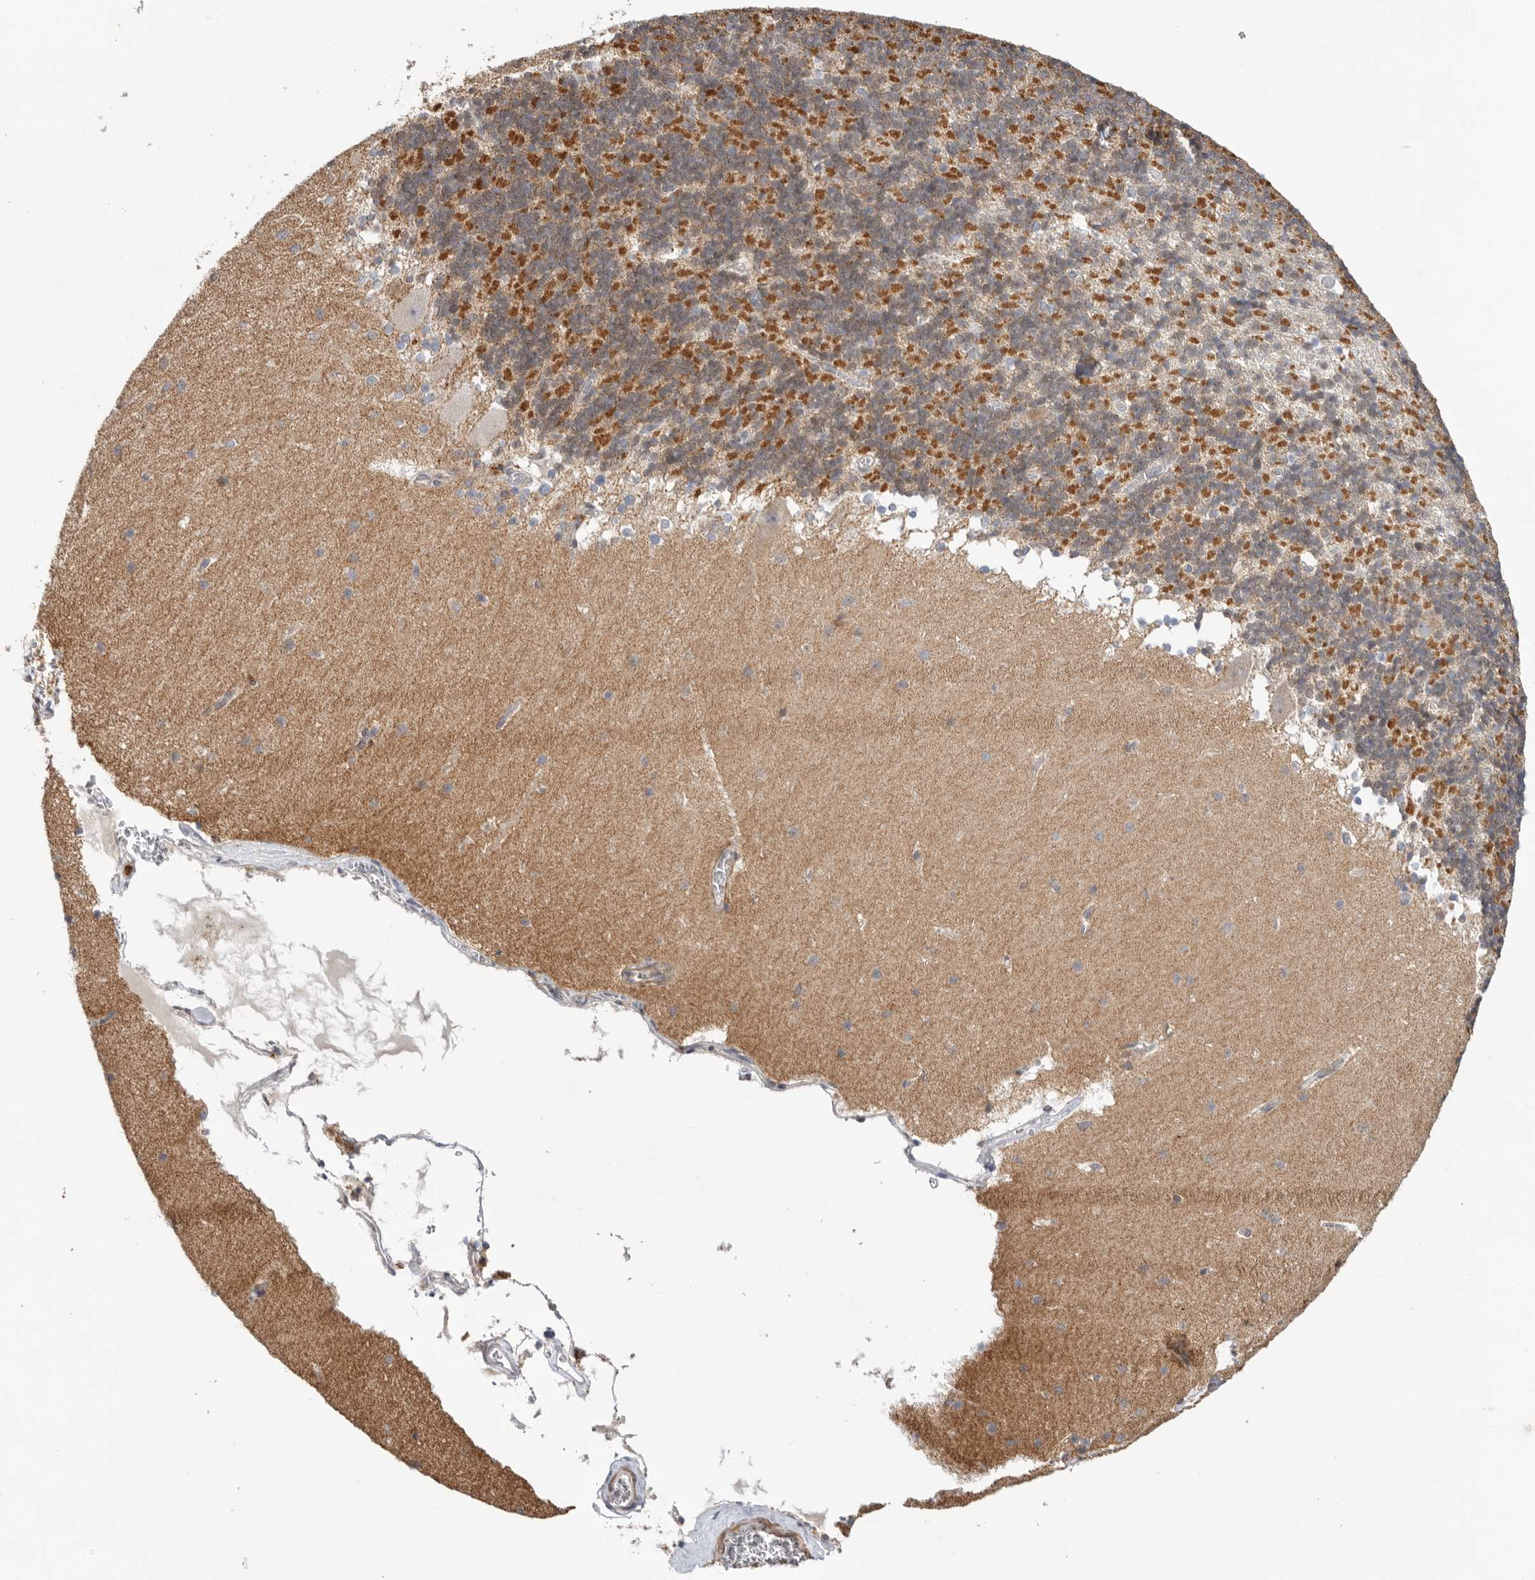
{"staining": {"intensity": "negative", "quantity": "none", "location": "none"}, "tissue": "cerebellum", "cell_type": "Cells in granular layer", "image_type": "normal", "snomed": [{"axis": "morphology", "description": "Normal tissue, NOS"}, {"axis": "topography", "description": "Cerebellum"}], "caption": "Immunohistochemistry (IHC) histopathology image of normal cerebellum stained for a protein (brown), which demonstrates no expression in cells in granular layer. (Brightfield microscopy of DAB (3,3'-diaminobenzidine) immunohistochemistry (IHC) at high magnification).", "gene": "GNE", "patient": {"sex": "female", "age": 19}}